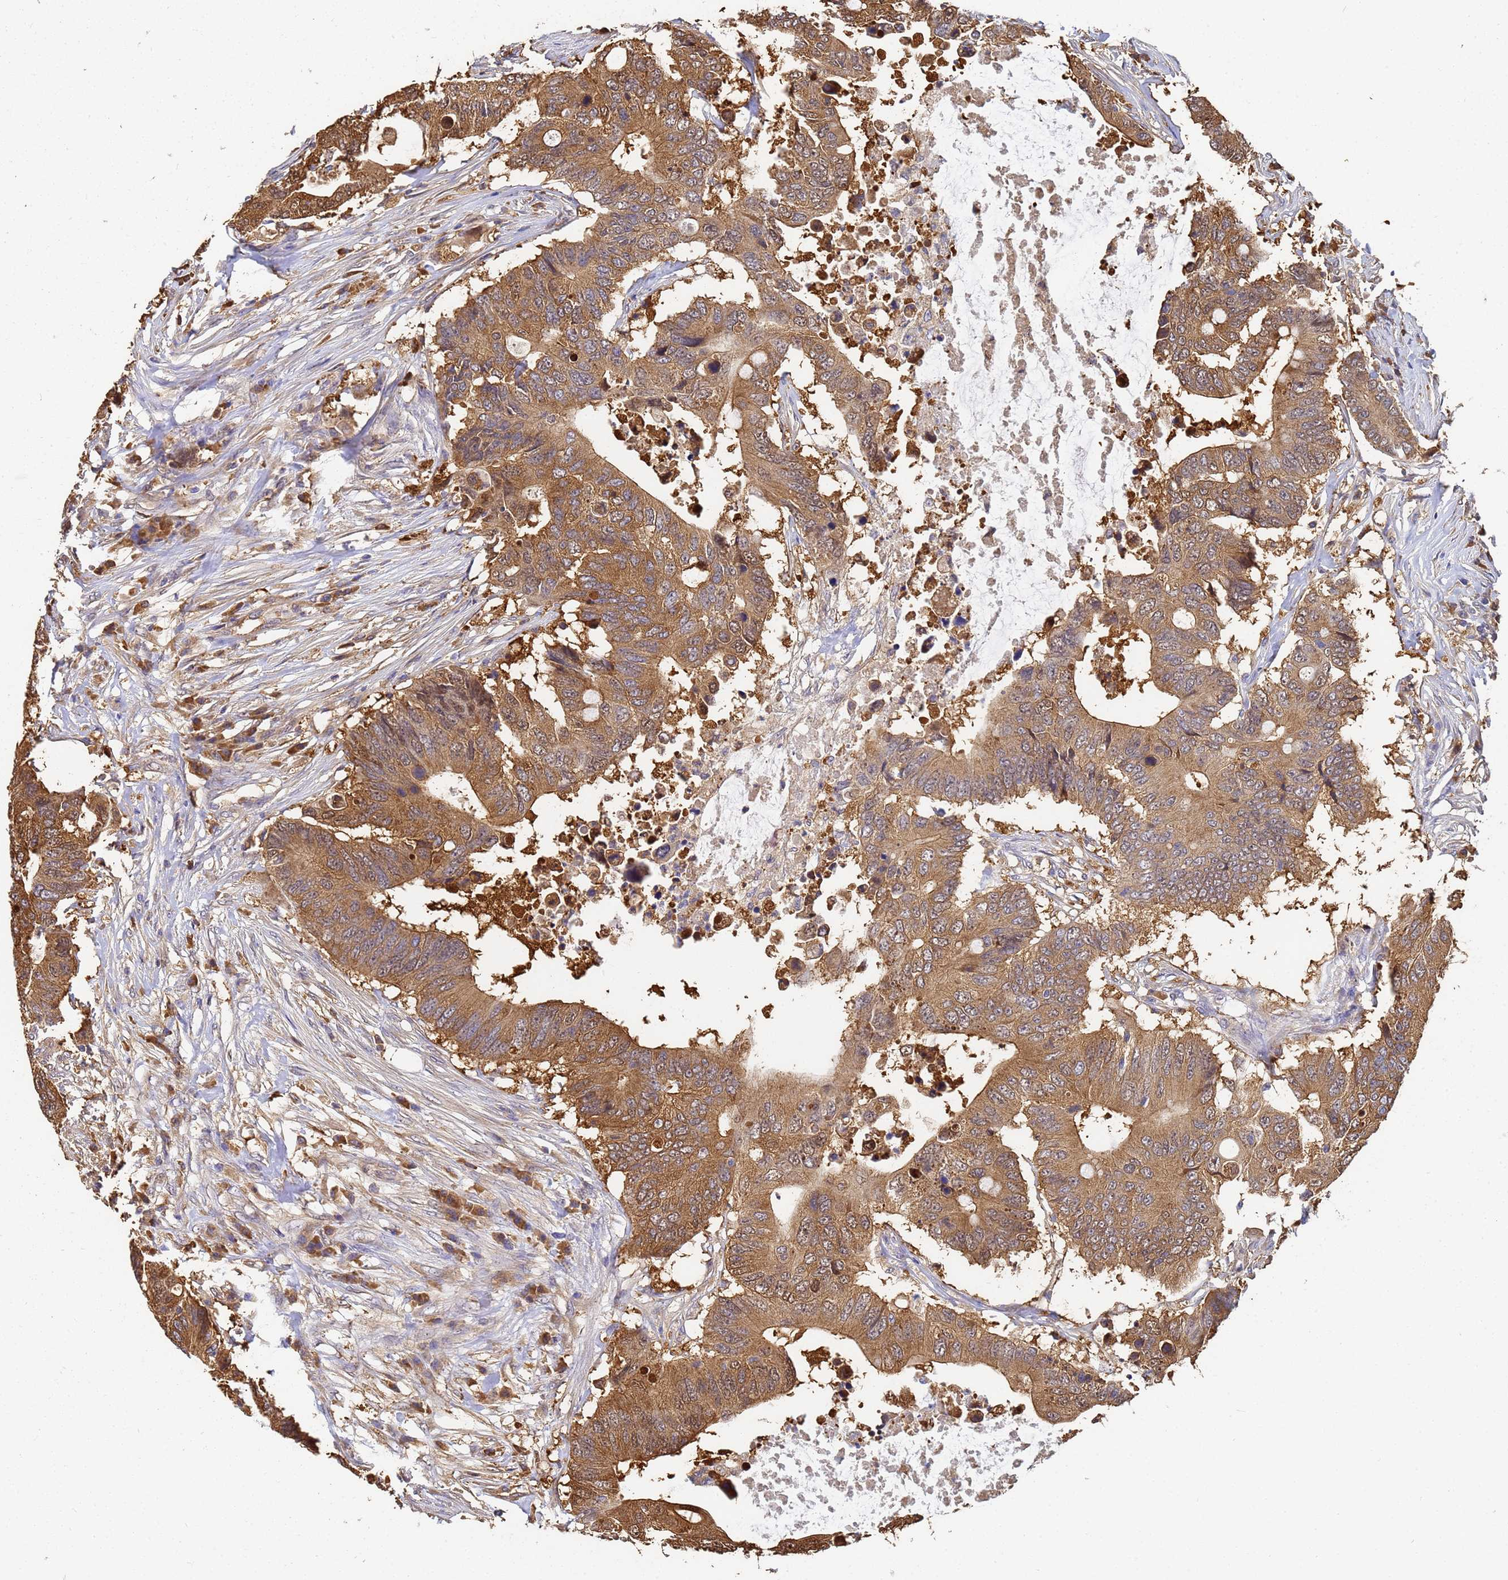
{"staining": {"intensity": "moderate", "quantity": ">75%", "location": "cytoplasmic/membranous"}, "tissue": "colorectal cancer", "cell_type": "Tumor cells", "image_type": "cancer", "snomed": [{"axis": "morphology", "description": "Adenocarcinoma, NOS"}, {"axis": "topography", "description": "Colon"}], "caption": "The histopathology image exhibits a brown stain indicating the presence of a protein in the cytoplasmic/membranous of tumor cells in colorectal adenocarcinoma.", "gene": "NME1-NME2", "patient": {"sex": "male", "age": 71}}